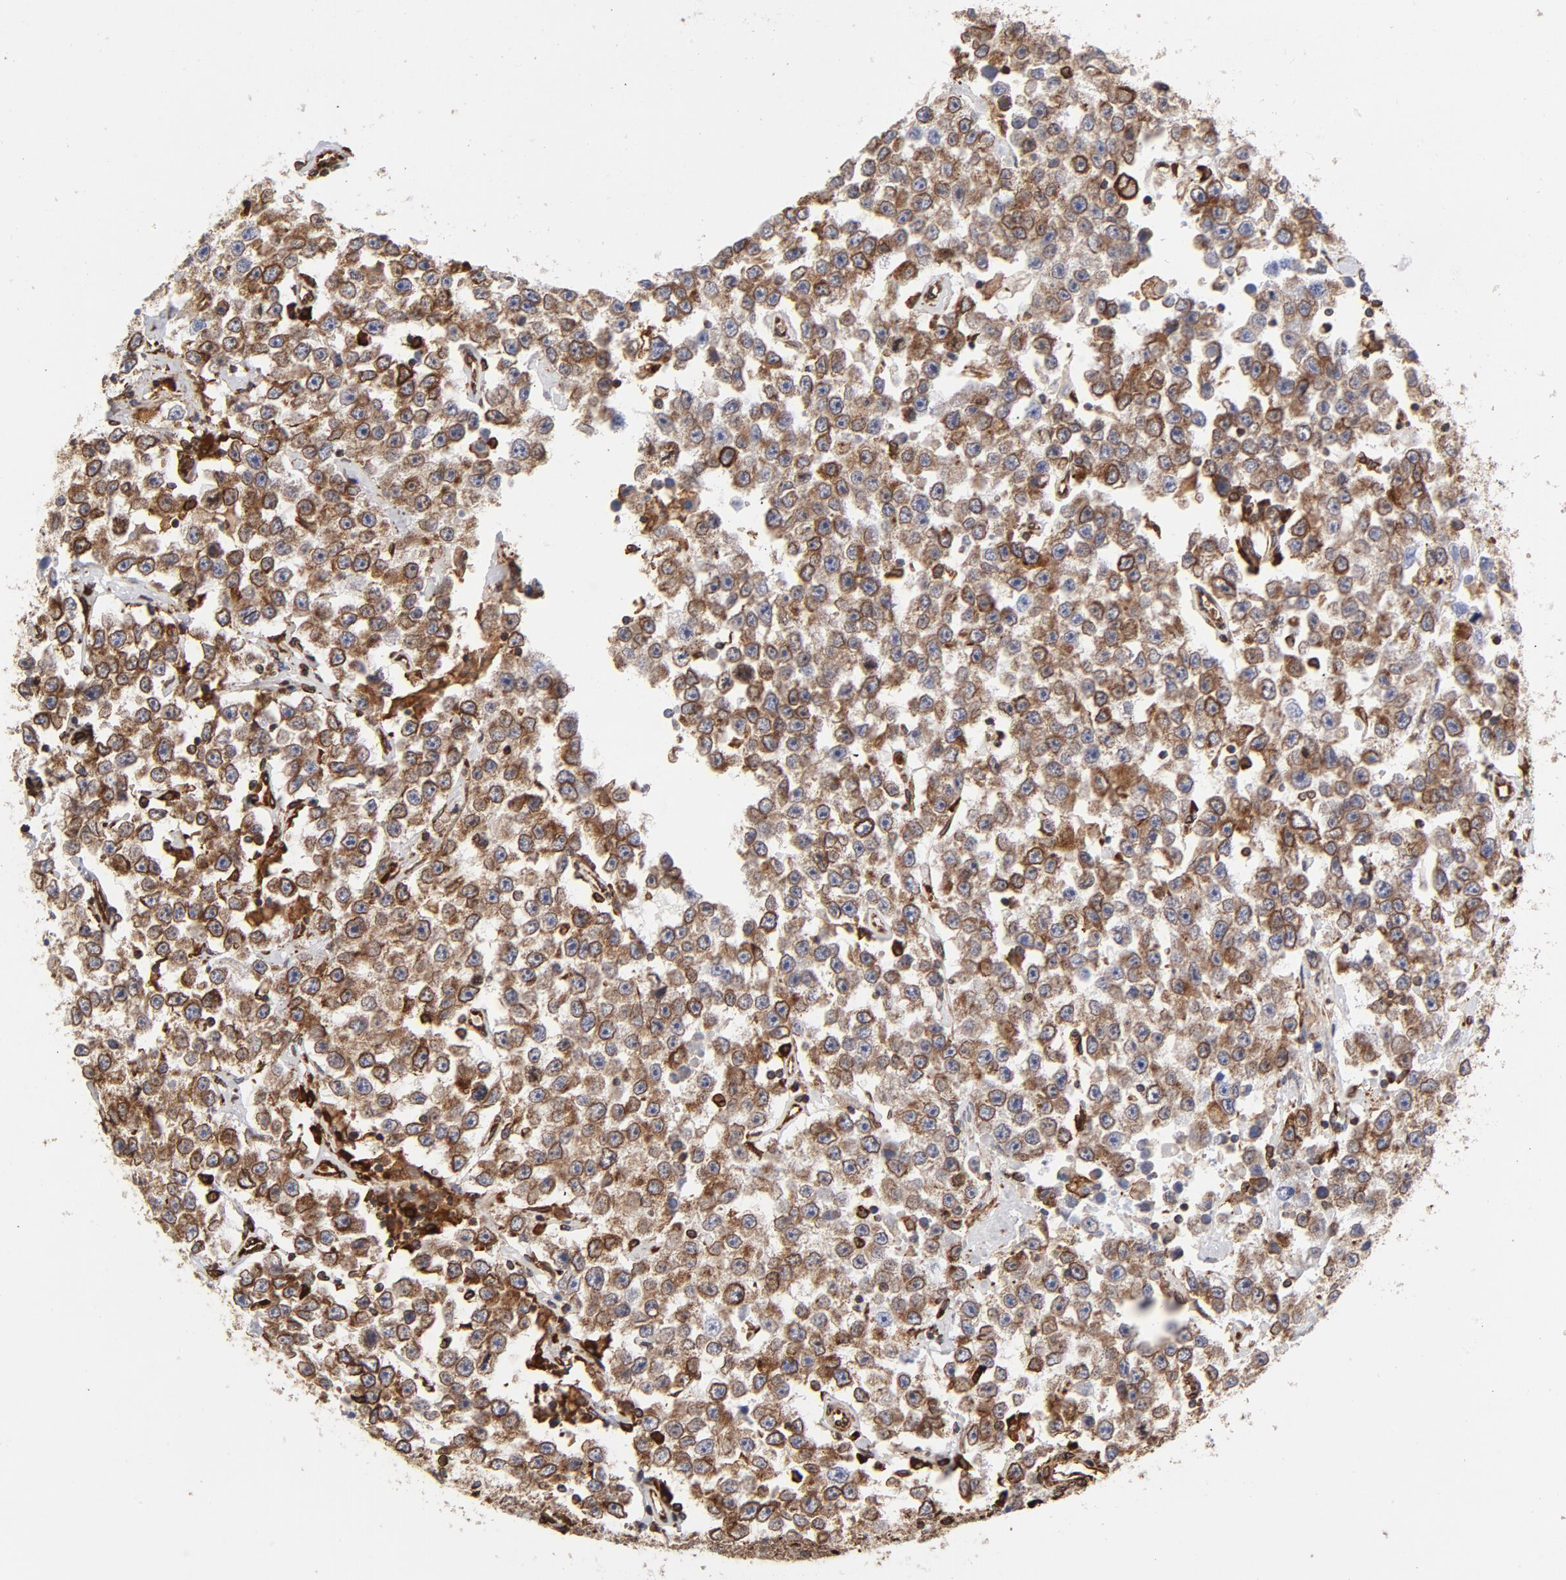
{"staining": {"intensity": "moderate", "quantity": ">75%", "location": "cytoplasmic/membranous"}, "tissue": "testis cancer", "cell_type": "Tumor cells", "image_type": "cancer", "snomed": [{"axis": "morphology", "description": "Seminoma, NOS"}, {"axis": "topography", "description": "Testis"}], "caption": "IHC image of testis cancer stained for a protein (brown), which reveals medium levels of moderate cytoplasmic/membranous staining in approximately >75% of tumor cells.", "gene": "CANX", "patient": {"sex": "male", "age": 52}}